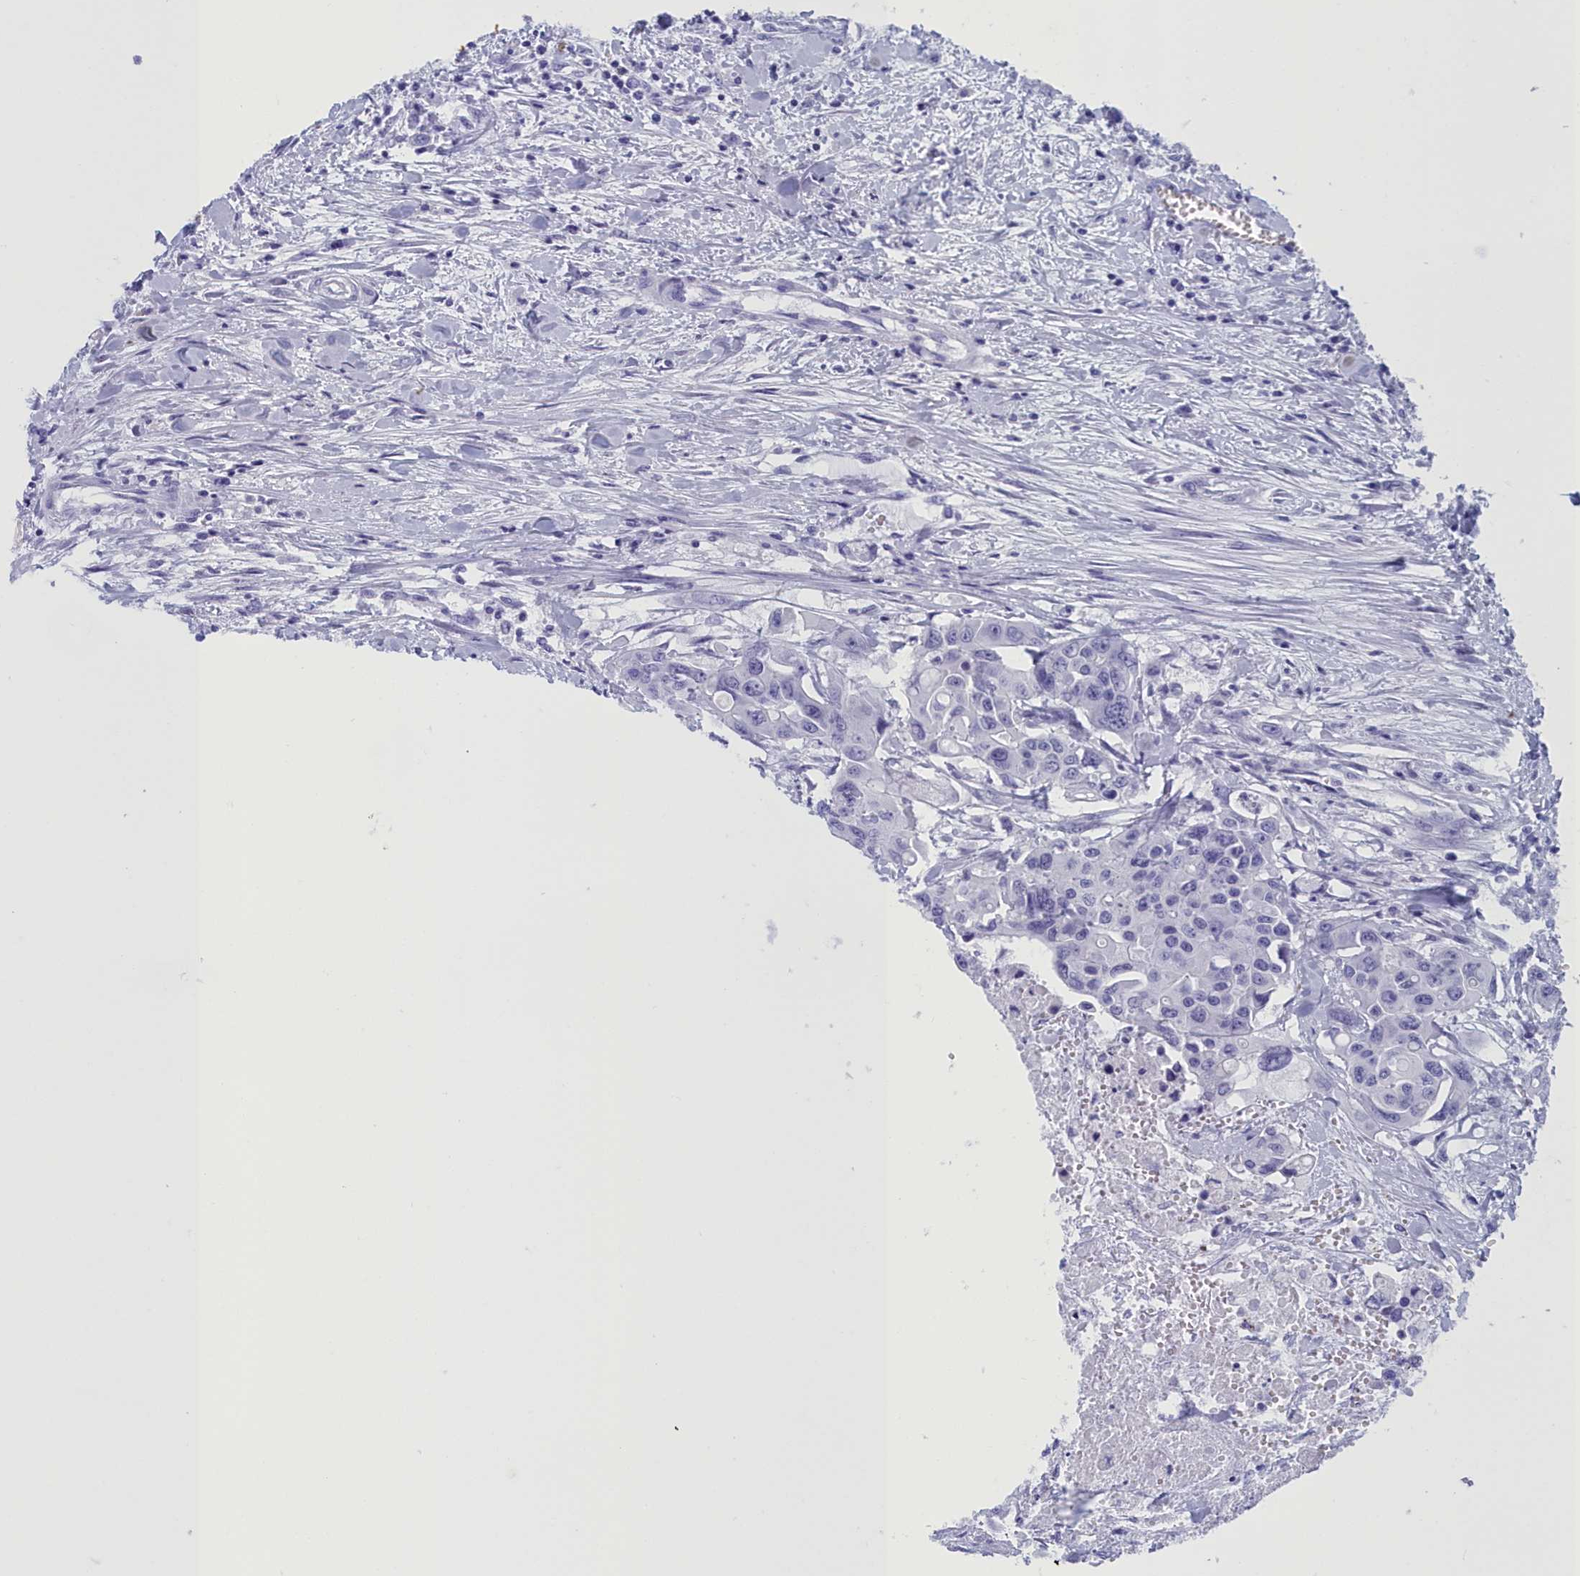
{"staining": {"intensity": "negative", "quantity": "none", "location": "none"}, "tissue": "colorectal cancer", "cell_type": "Tumor cells", "image_type": "cancer", "snomed": [{"axis": "morphology", "description": "Adenocarcinoma, NOS"}, {"axis": "topography", "description": "Colon"}], "caption": "Tumor cells are negative for protein expression in human colorectal adenocarcinoma. The staining is performed using DAB brown chromogen with nuclei counter-stained in using hematoxylin.", "gene": "CCDC97", "patient": {"sex": "male", "age": 77}}